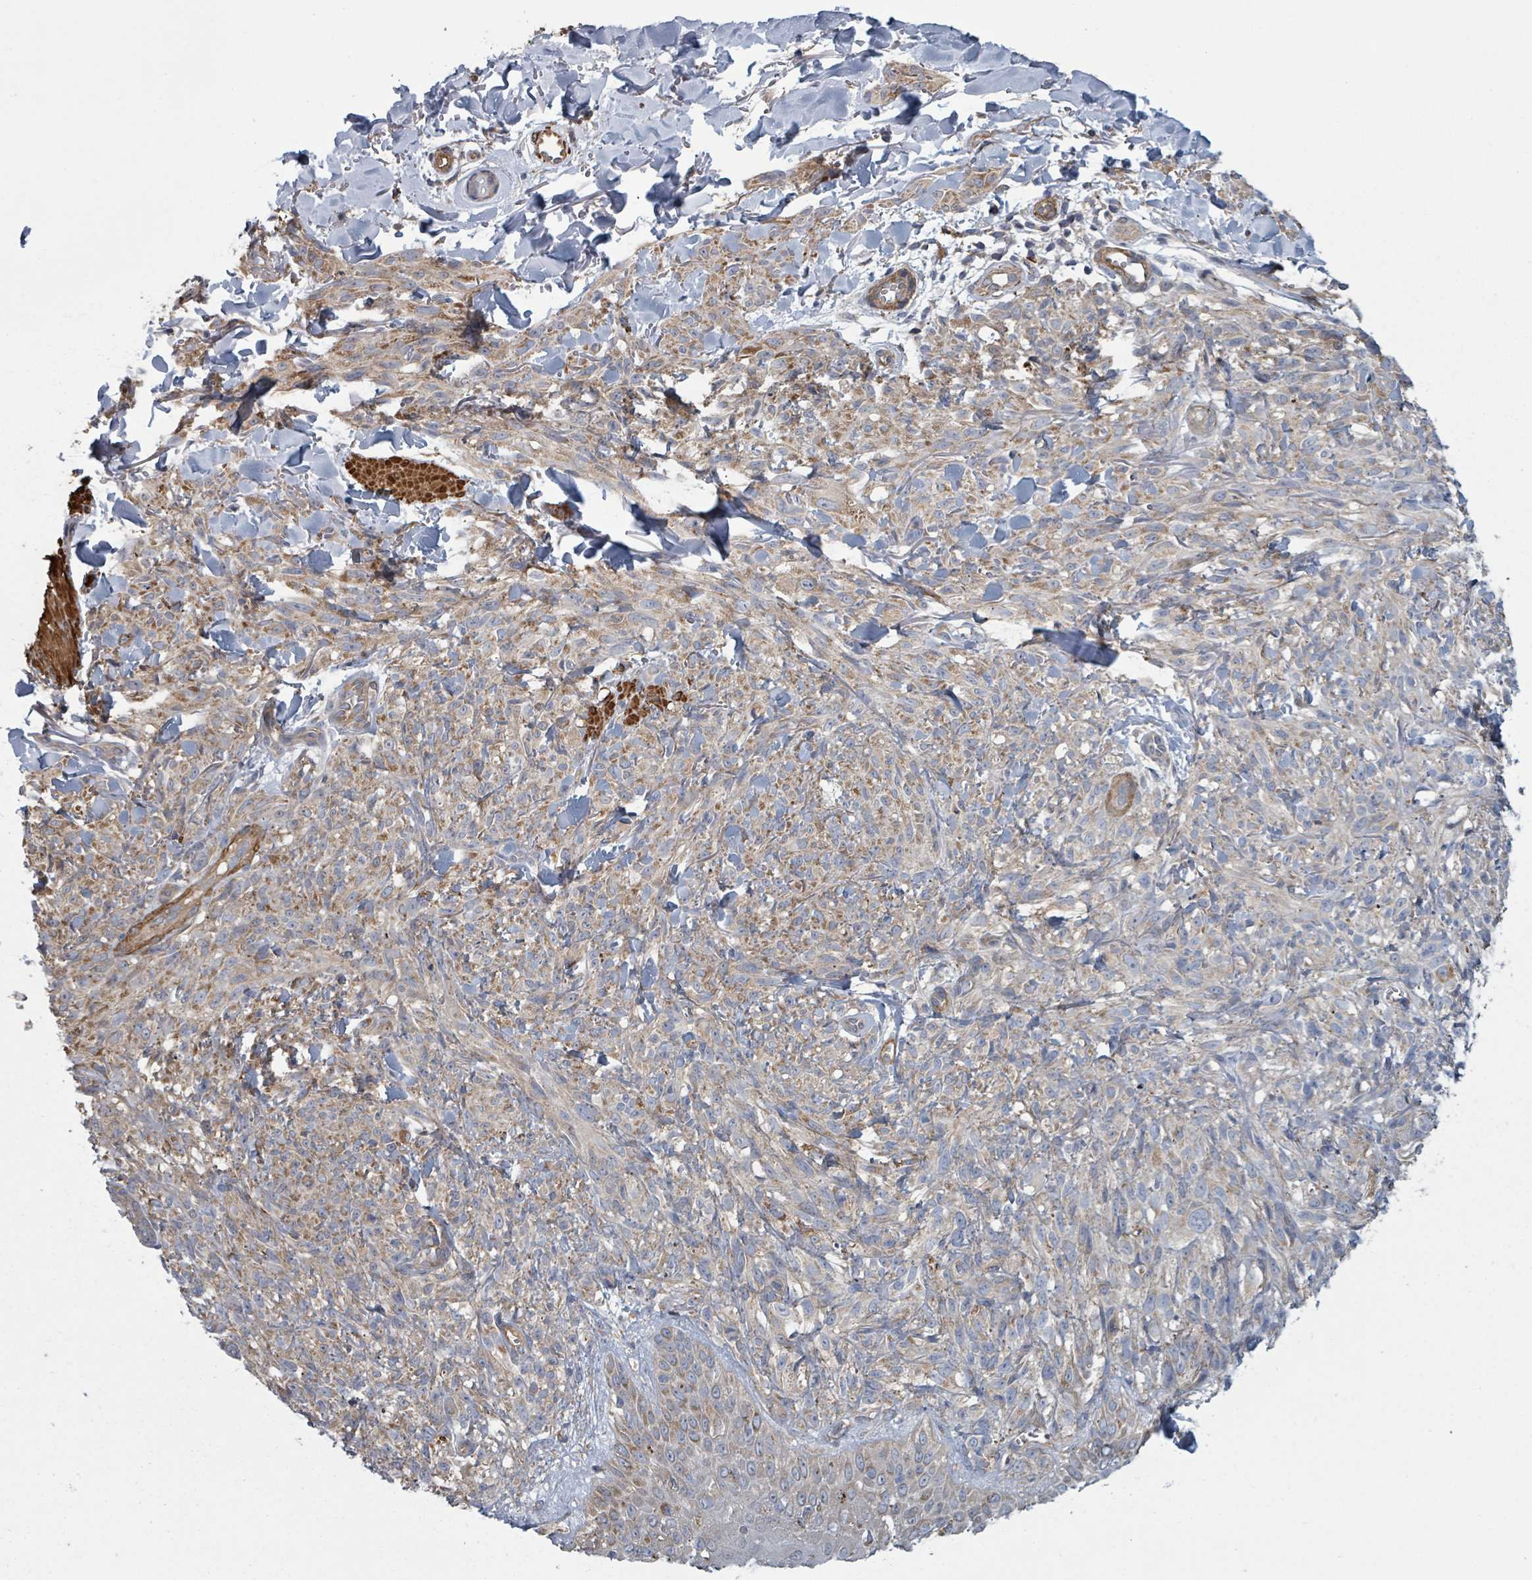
{"staining": {"intensity": "weak", "quantity": "25%-75%", "location": "cytoplasmic/membranous"}, "tissue": "melanoma", "cell_type": "Tumor cells", "image_type": "cancer", "snomed": [{"axis": "morphology", "description": "Malignant melanoma, NOS"}, {"axis": "topography", "description": "Skin of forearm"}], "caption": "The immunohistochemical stain shows weak cytoplasmic/membranous expression in tumor cells of melanoma tissue.", "gene": "ADCK1", "patient": {"sex": "female", "age": 65}}